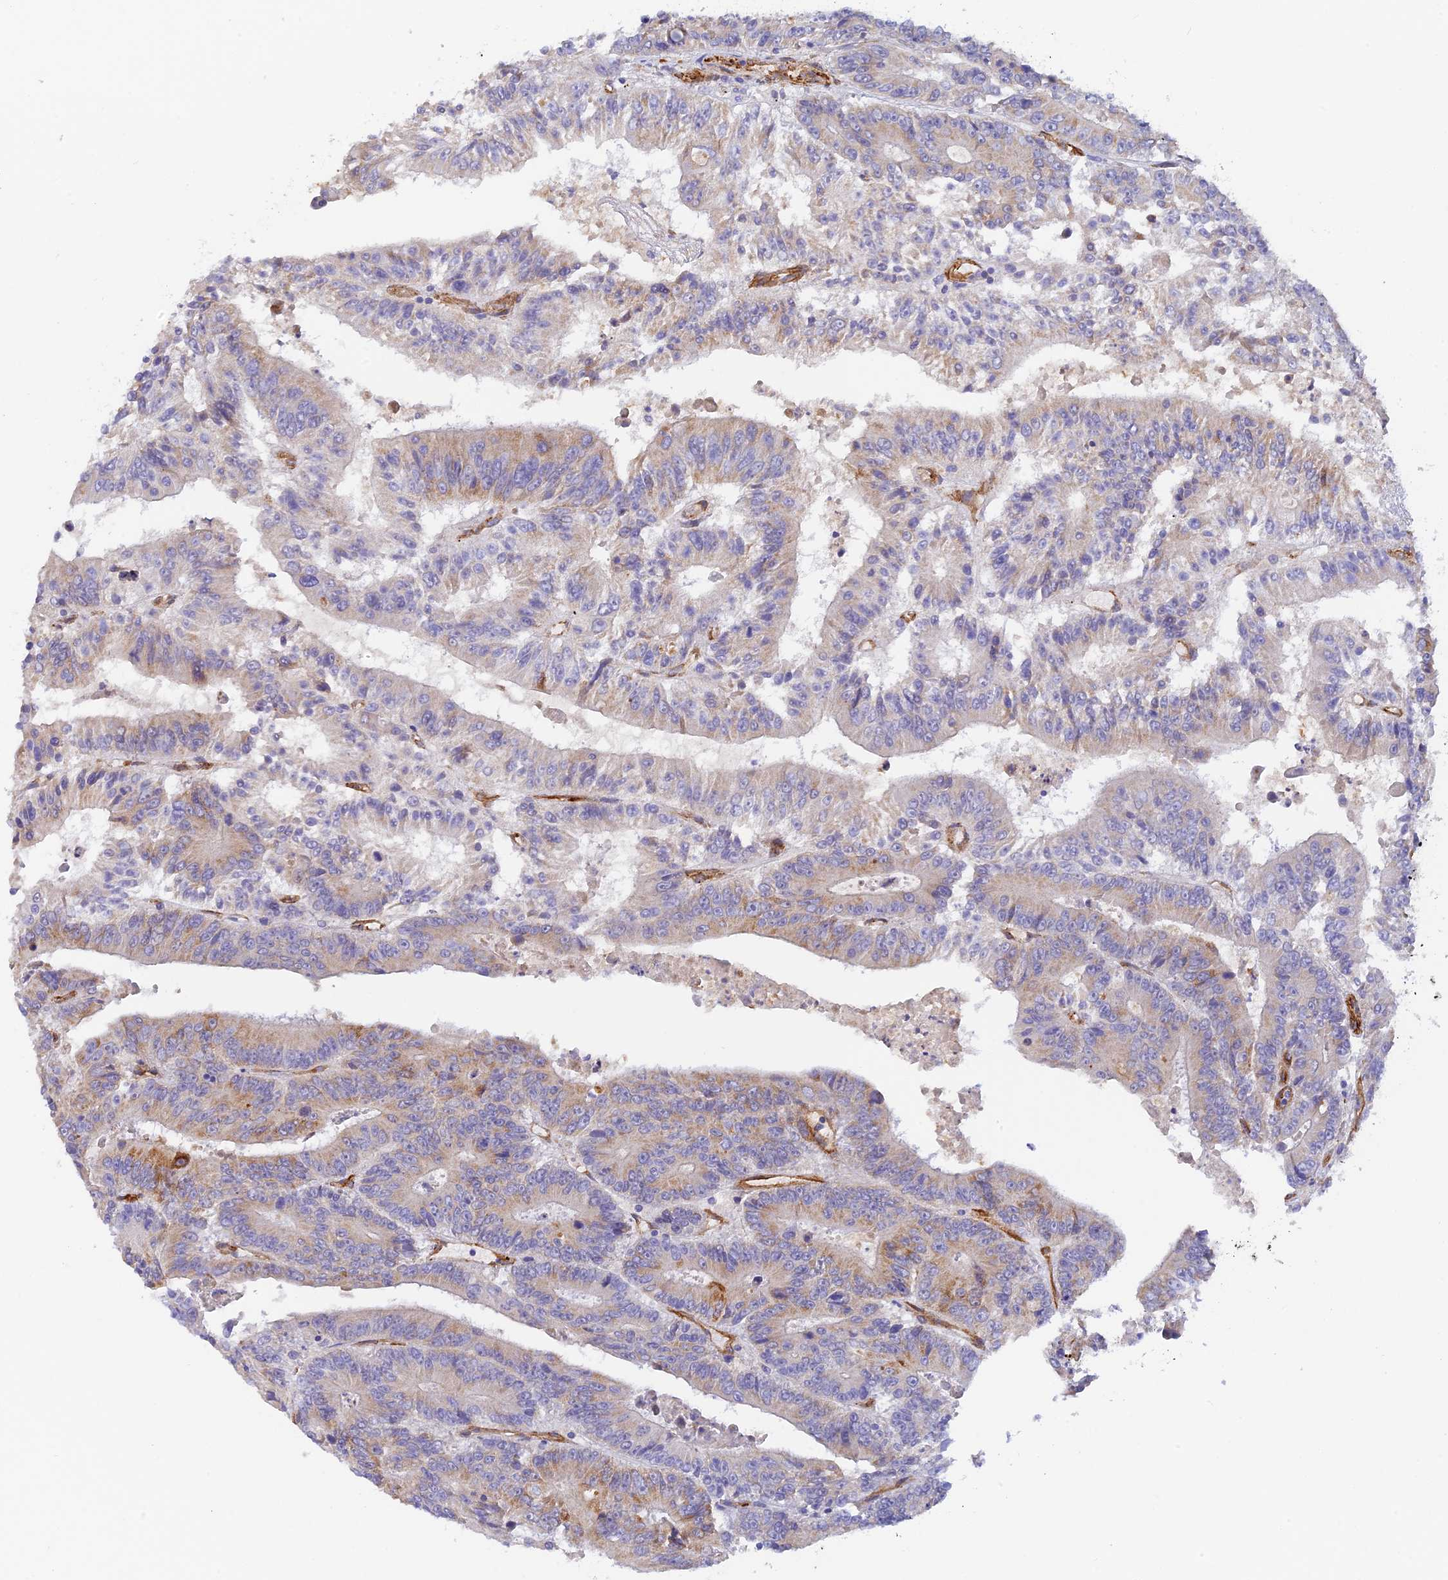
{"staining": {"intensity": "weak", "quantity": "25%-75%", "location": "cytoplasmic/membranous"}, "tissue": "colorectal cancer", "cell_type": "Tumor cells", "image_type": "cancer", "snomed": [{"axis": "morphology", "description": "Adenocarcinoma, NOS"}, {"axis": "topography", "description": "Colon"}], "caption": "Approximately 25%-75% of tumor cells in human colorectal adenocarcinoma display weak cytoplasmic/membranous protein staining as visualized by brown immunohistochemical staining.", "gene": "MYO9A", "patient": {"sex": "male", "age": 83}}